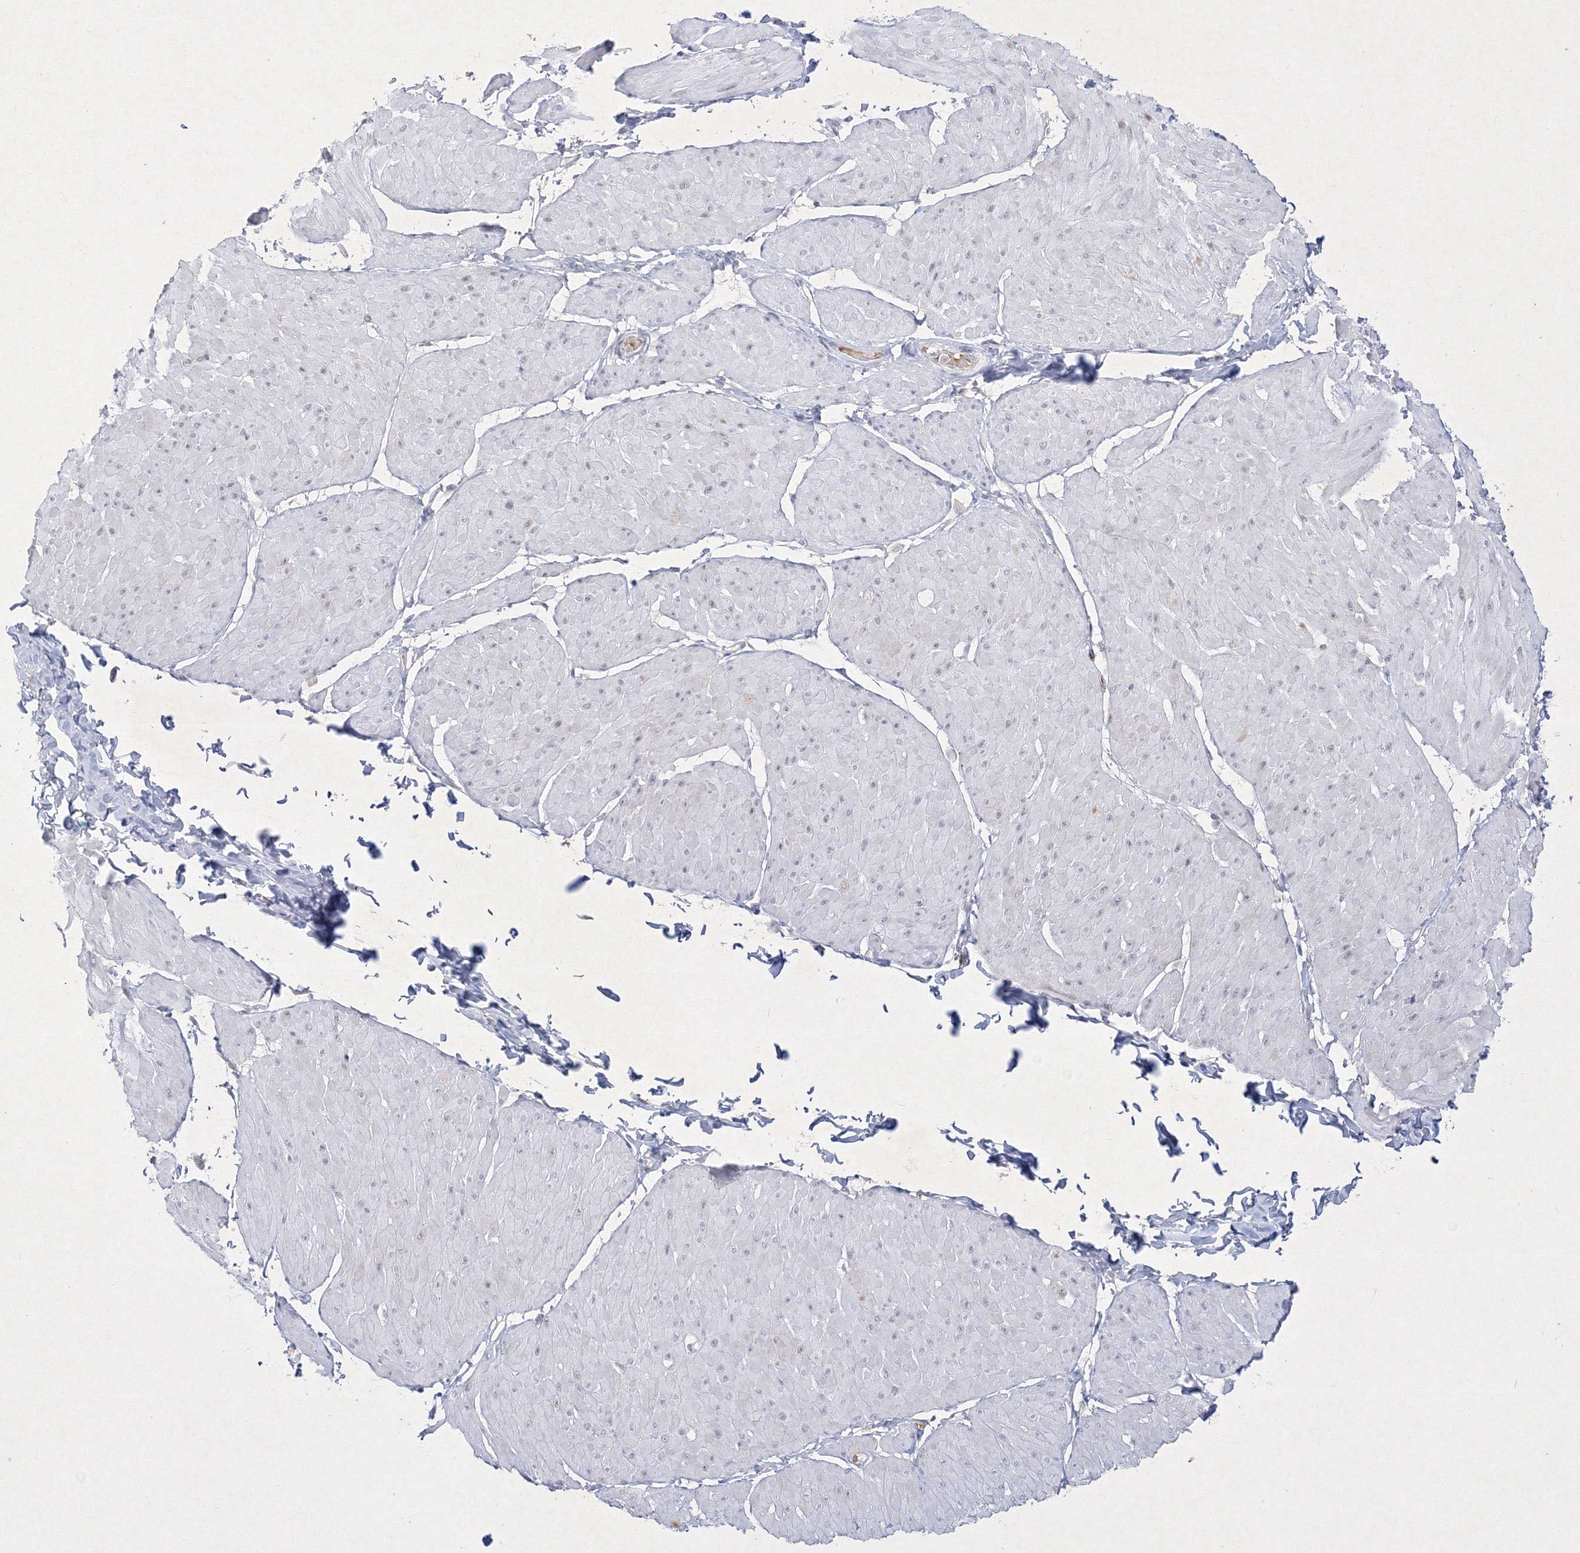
{"staining": {"intensity": "negative", "quantity": "none", "location": "none"}, "tissue": "smooth muscle", "cell_type": "Smooth muscle cells", "image_type": "normal", "snomed": [{"axis": "morphology", "description": "Urothelial carcinoma, High grade"}, {"axis": "topography", "description": "Urinary bladder"}], "caption": "The image shows no significant staining in smooth muscle cells of smooth muscle.", "gene": "NXPE3", "patient": {"sex": "male", "age": 46}}